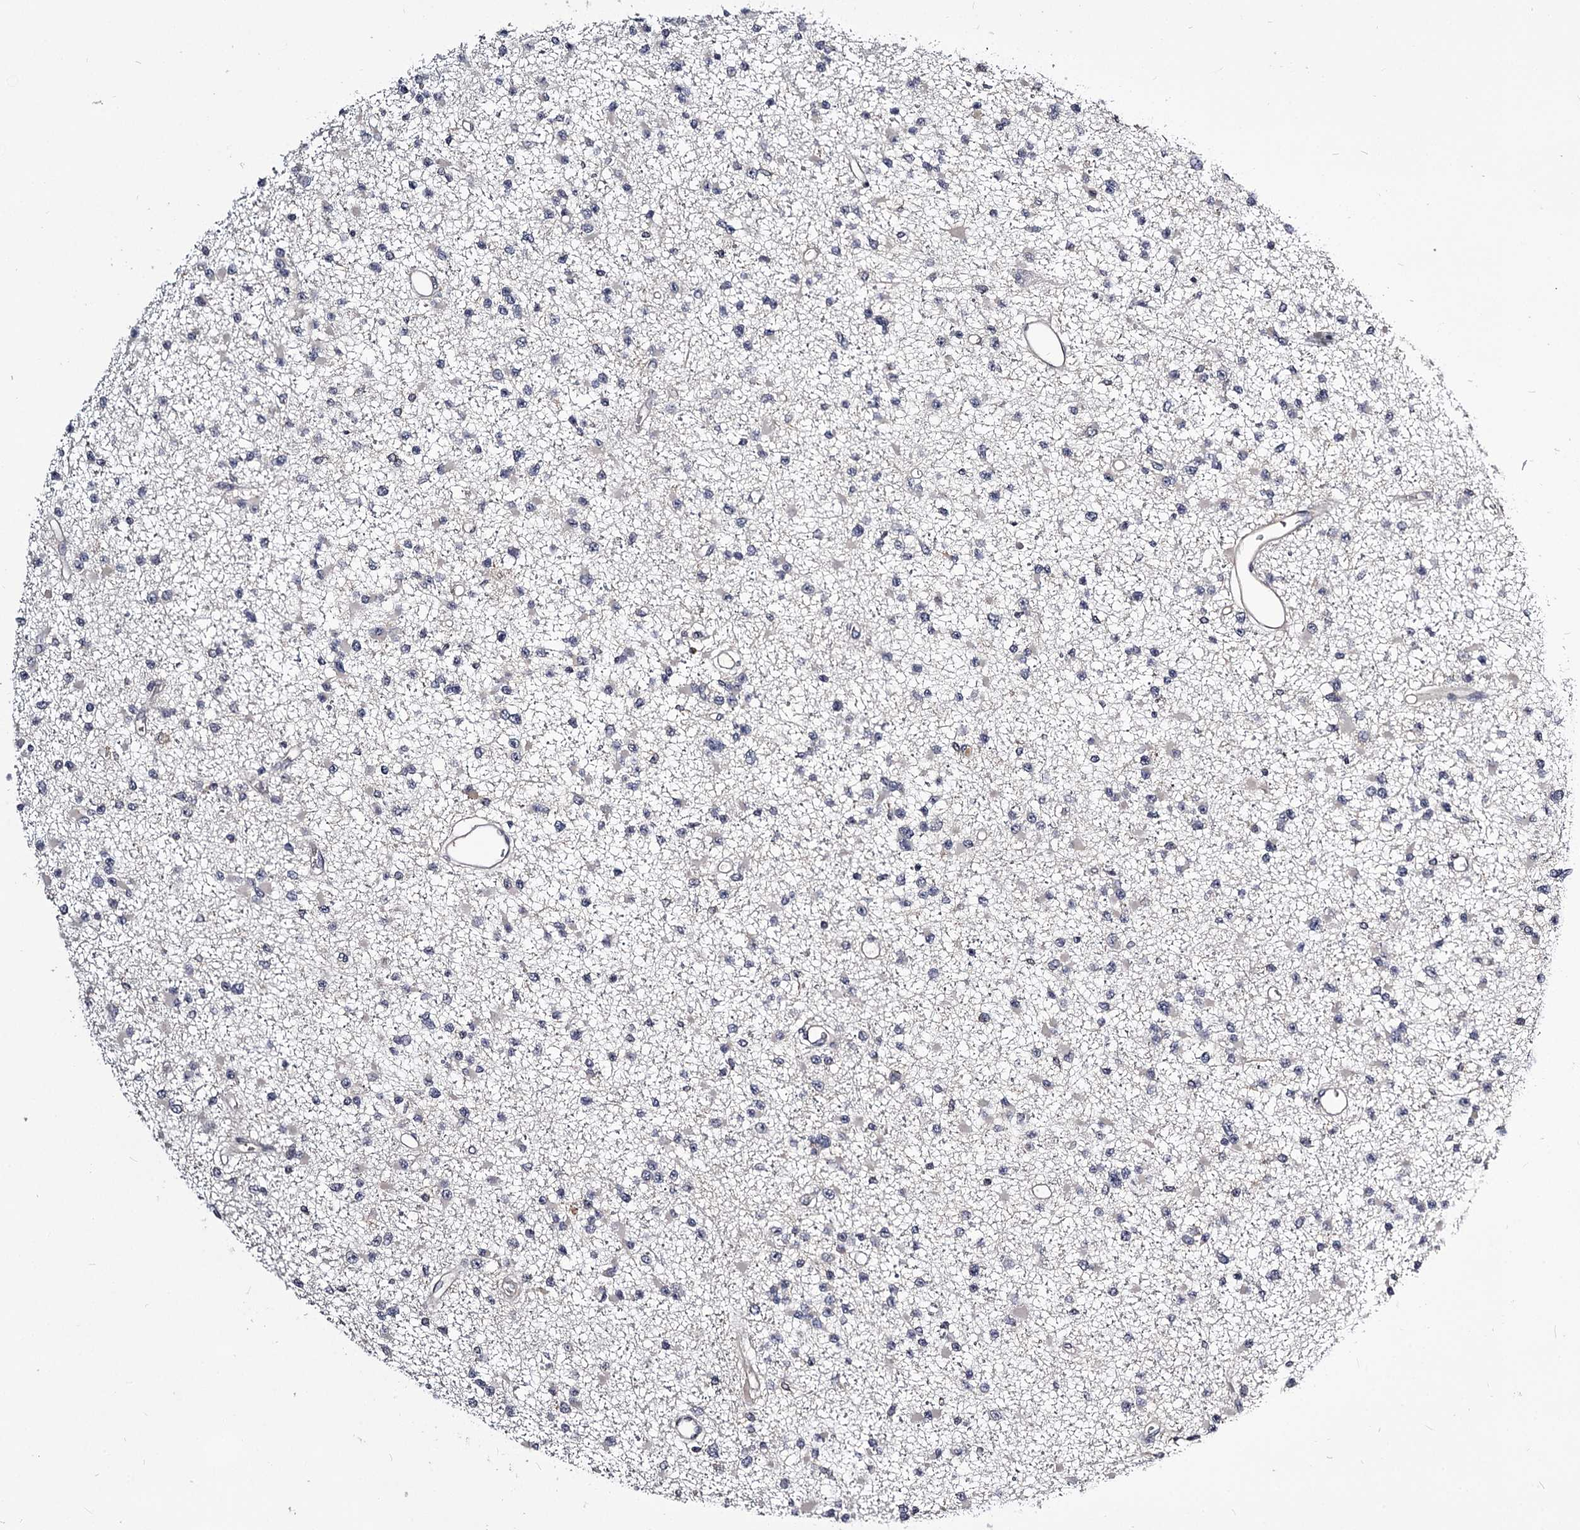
{"staining": {"intensity": "negative", "quantity": "none", "location": "none"}, "tissue": "glioma", "cell_type": "Tumor cells", "image_type": "cancer", "snomed": [{"axis": "morphology", "description": "Glioma, malignant, Low grade"}, {"axis": "topography", "description": "Brain"}], "caption": "Immunohistochemistry (IHC) micrograph of neoplastic tissue: human low-grade glioma (malignant) stained with DAB demonstrates no significant protein expression in tumor cells. (DAB IHC, high magnification).", "gene": "GSTO1", "patient": {"sex": "female", "age": 22}}